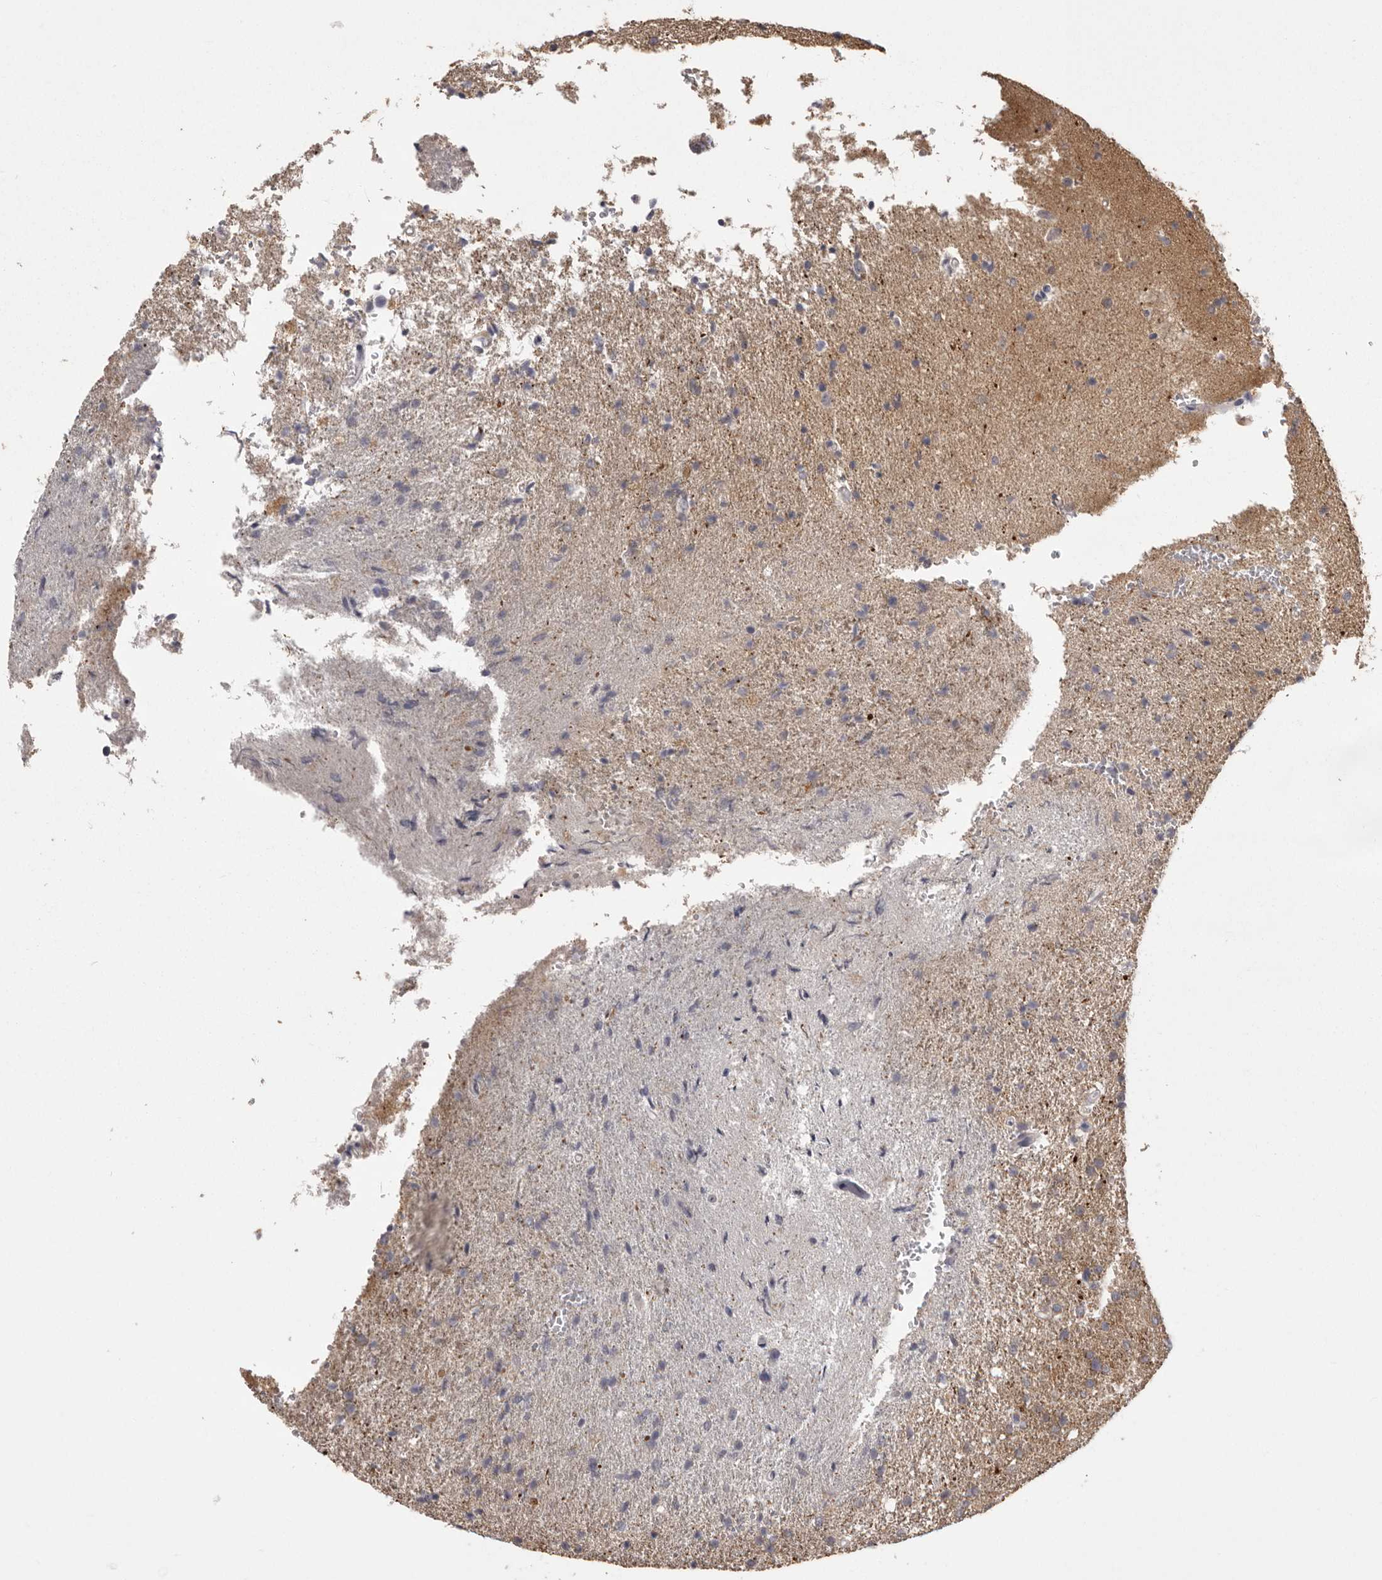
{"staining": {"intensity": "weak", "quantity": "<25%", "location": "cytoplasmic/membranous"}, "tissue": "glioma", "cell_type": "Tumor cells", "image_type": "cancer", "snomed": [{"axis": "morphology", "description": "Glioma, malignant, High grade"}, {"axis": "topography", "description": "Brain"}], "caption": "This micrograph is of glioma stained with IHC to label a protein in brown with the nuclei are counter-stained blue. There is no expression in tumor cells. (Stains: DAB (3,3'-diaminobenzidine) immunohistochemistry (IHC) with hematoxylin counter stain, Microscopy: brightfield microscopy at high magnification).", "gene": "MDH1", "patient": {"sex": "male", "age": 72}}